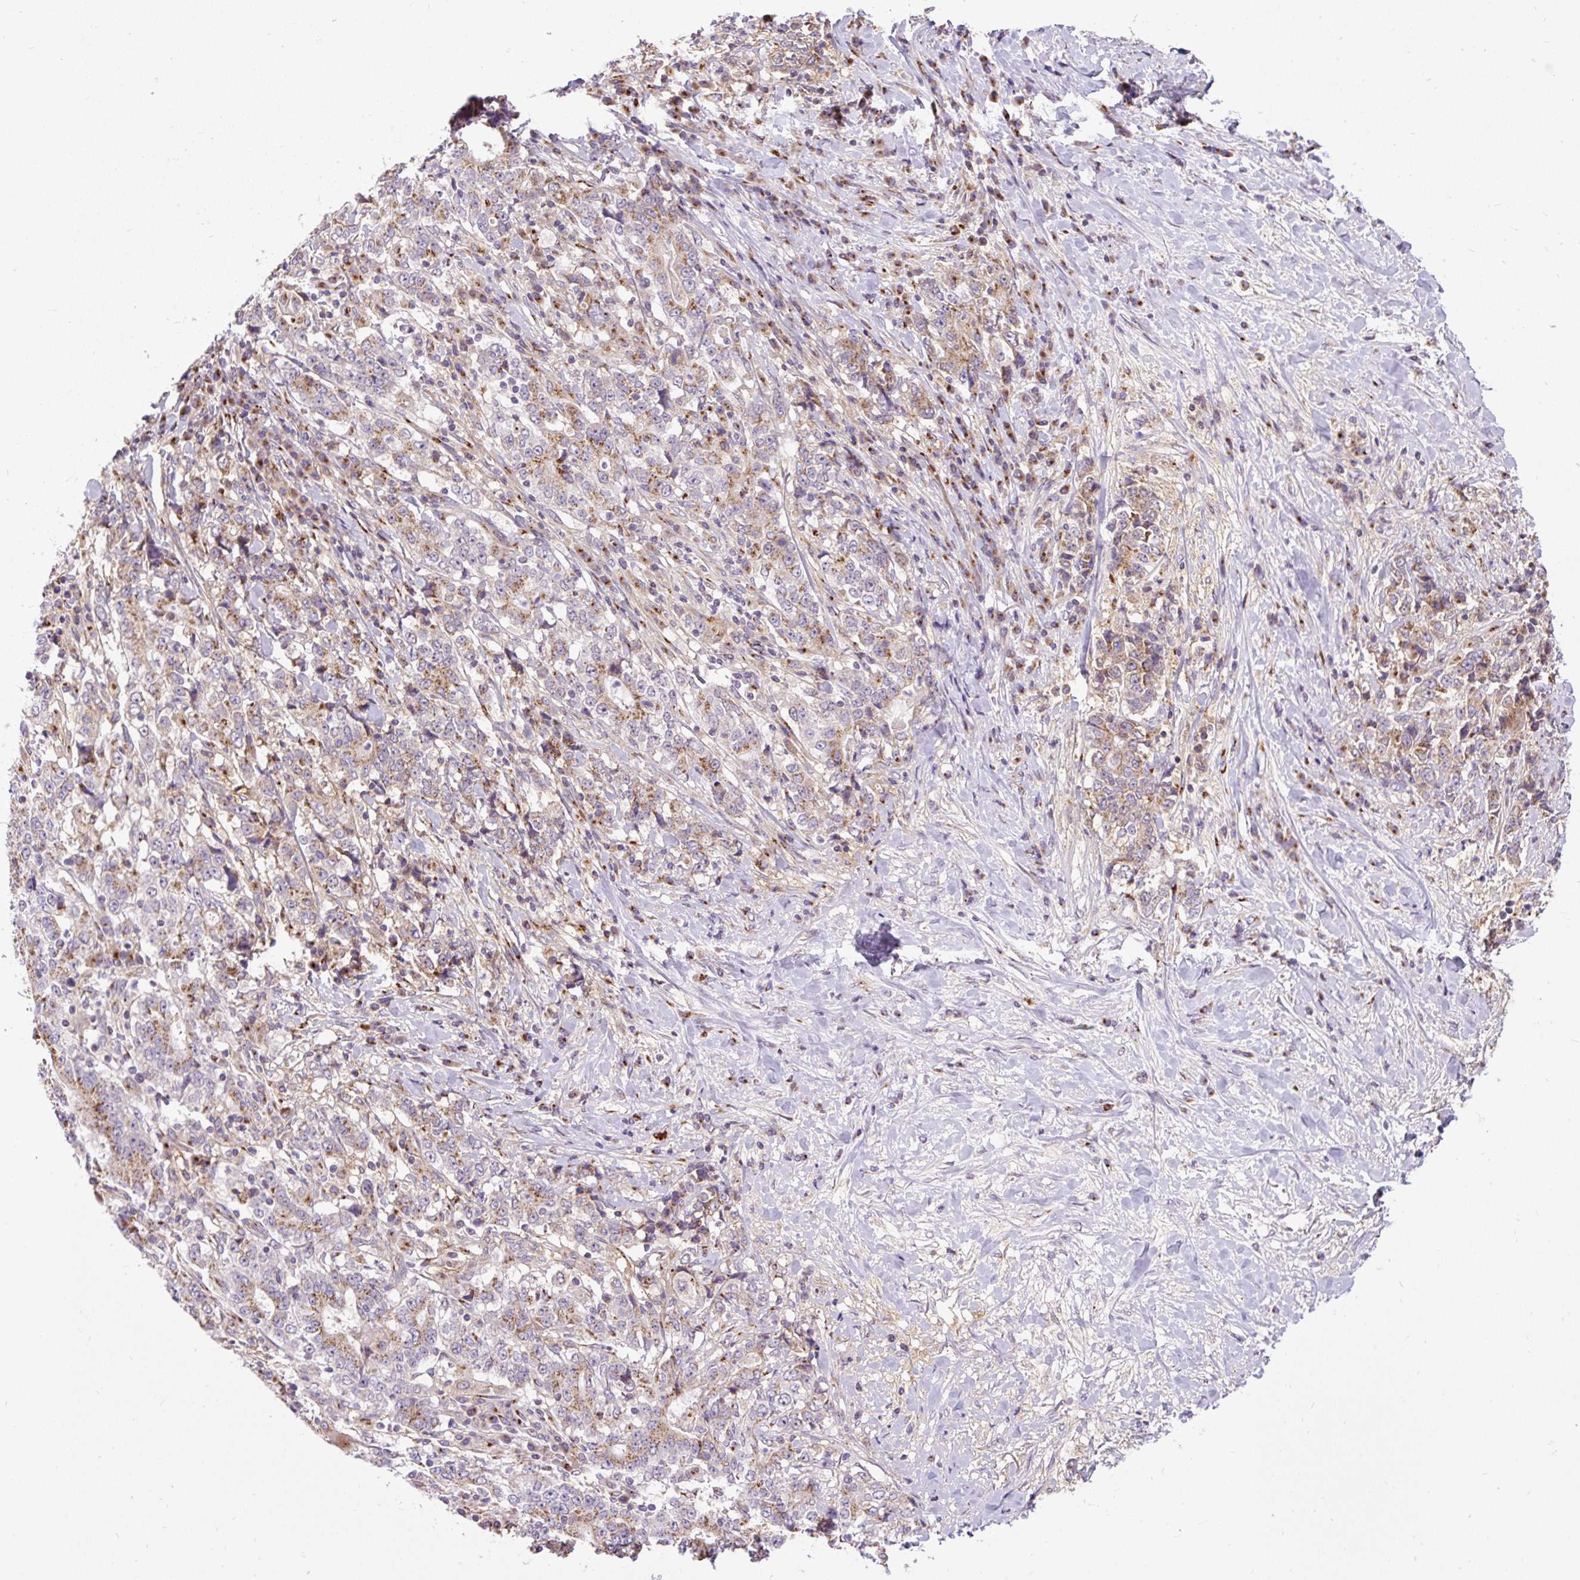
{"staining": {"intensity": "moderate", "quantity": "25%-75%", "location": "cytoplasmic/membranous"}, "tissue": "stomach cancer", "cell_type": "Tumor cells", "image_type": "cancer", "snomed": [{"axis": "morphology", "description": "Normal tissue, NOS"}, {"axis": "morphology", "description": "Adenocarcinoma, NOS"}, {"axis": "topography", "description": "Stomach, upper"}, {"axis": "topography", "description": "Stomach"}], "caption": "Tumor cells exhibit moderate cytoplasmic/membranous positivity in approximately 25%-75% of cells in stomach cancer (adenocarcinoma).", "gene": "MSMP", "patient": {"sex": "male", "age": 59}}